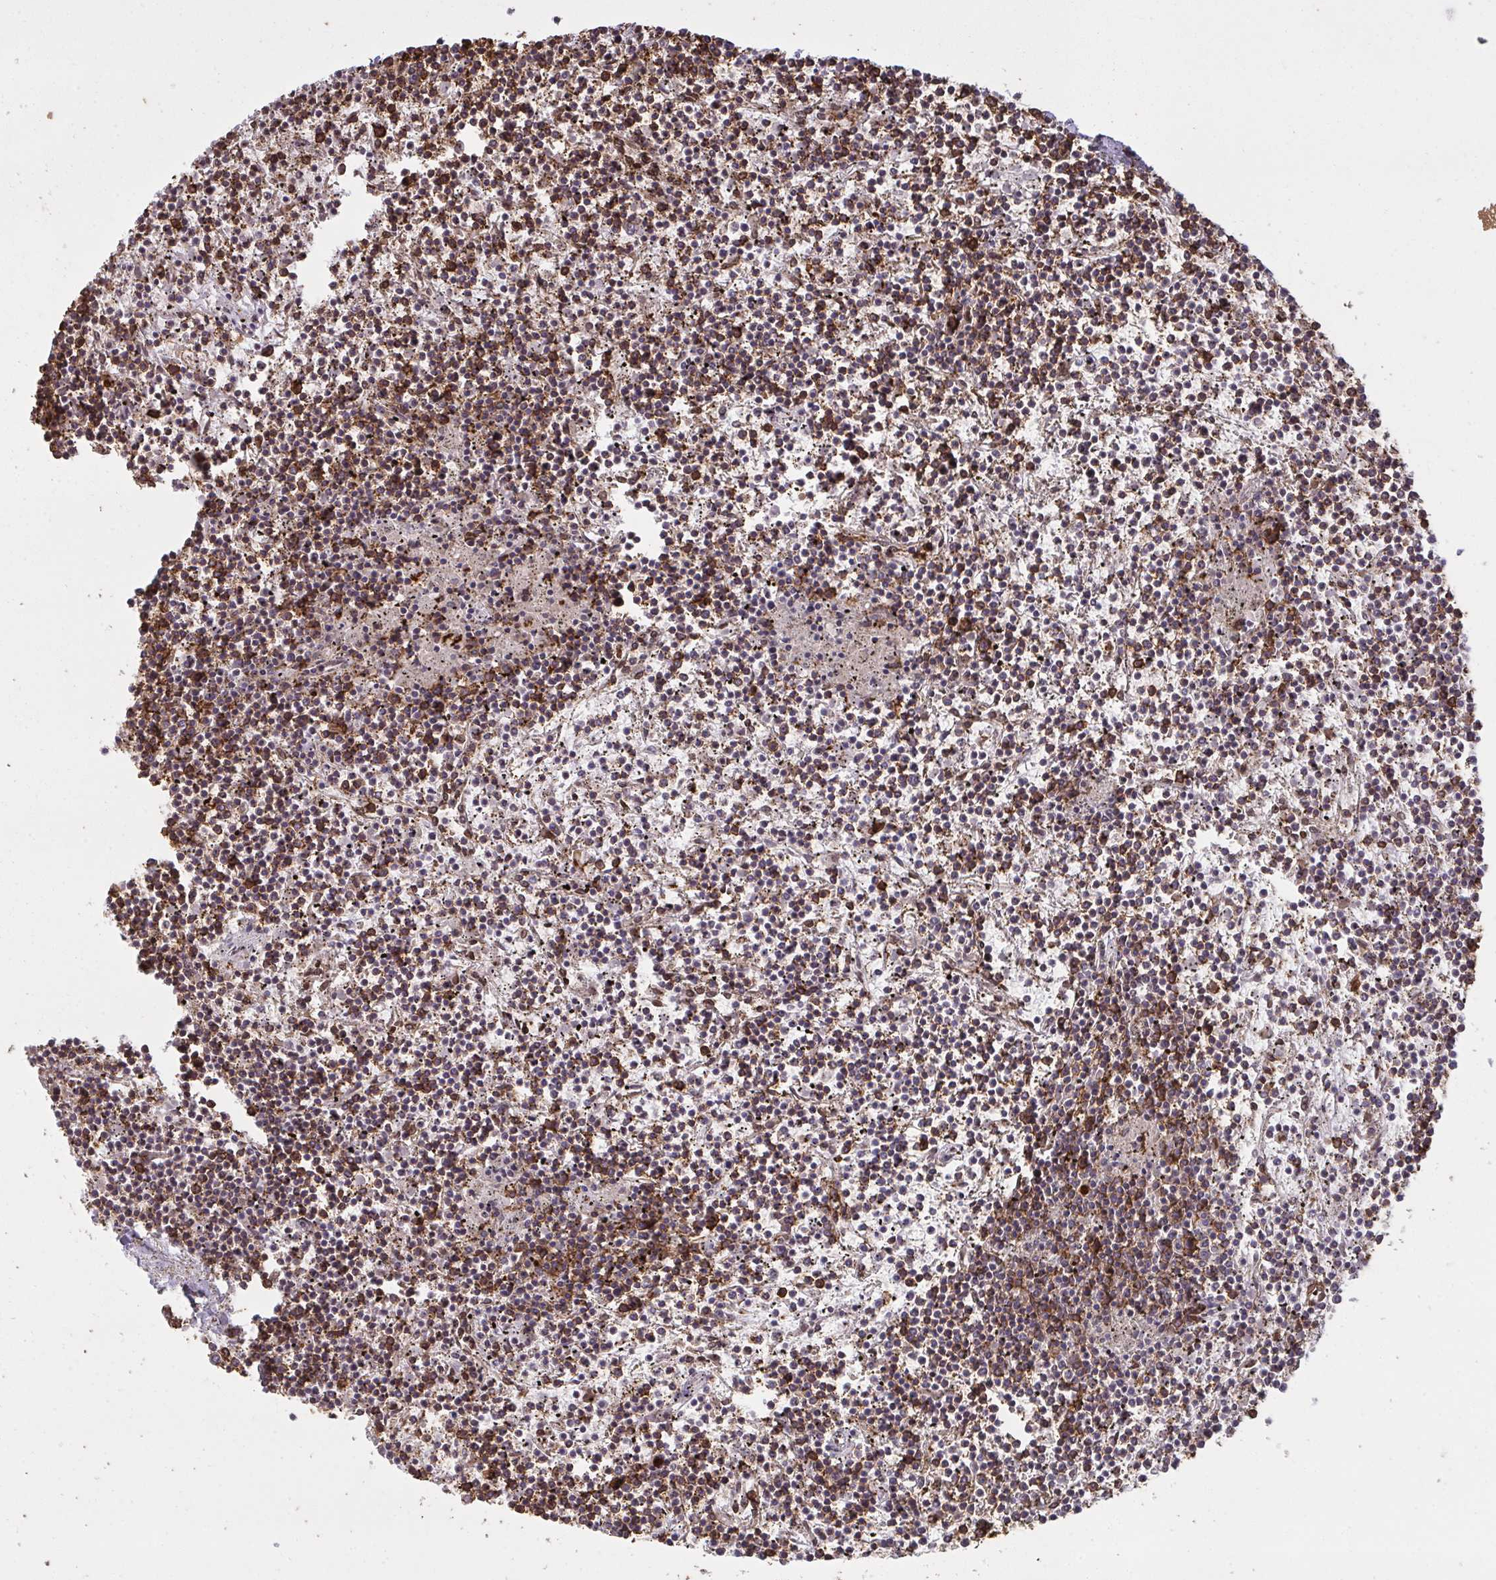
{"staining": {"intensity": "moderate", "quantity": "25%-75%", "location": "cytoplasmic/membranous"}, "tissue": "lymphoma", "cell_type": "Tumor cells", "image_type": "cancer", "snomed": [{"axis": "morphology", "description": "Malignant lymphoma, non-Hodgkin's type, Low grade"}, {"axis": "topography", "description": "Spleen"}], "caption": "Immunohistochemistry staining of lymphoma, which displays medium levels of moderate cytoplasmic/membranous positivity in approximately 25%-75% of tumor cells indicating moderate cytoplasmic/membranous protein staining. The staining was performed using DAB (3,3'-diaminobenzidine) (brown) for protein detection and nuclei were counterstained in hematoxylin (blue).", "gene": "UXT", "patient": {"sex": "female", "age": 19}}